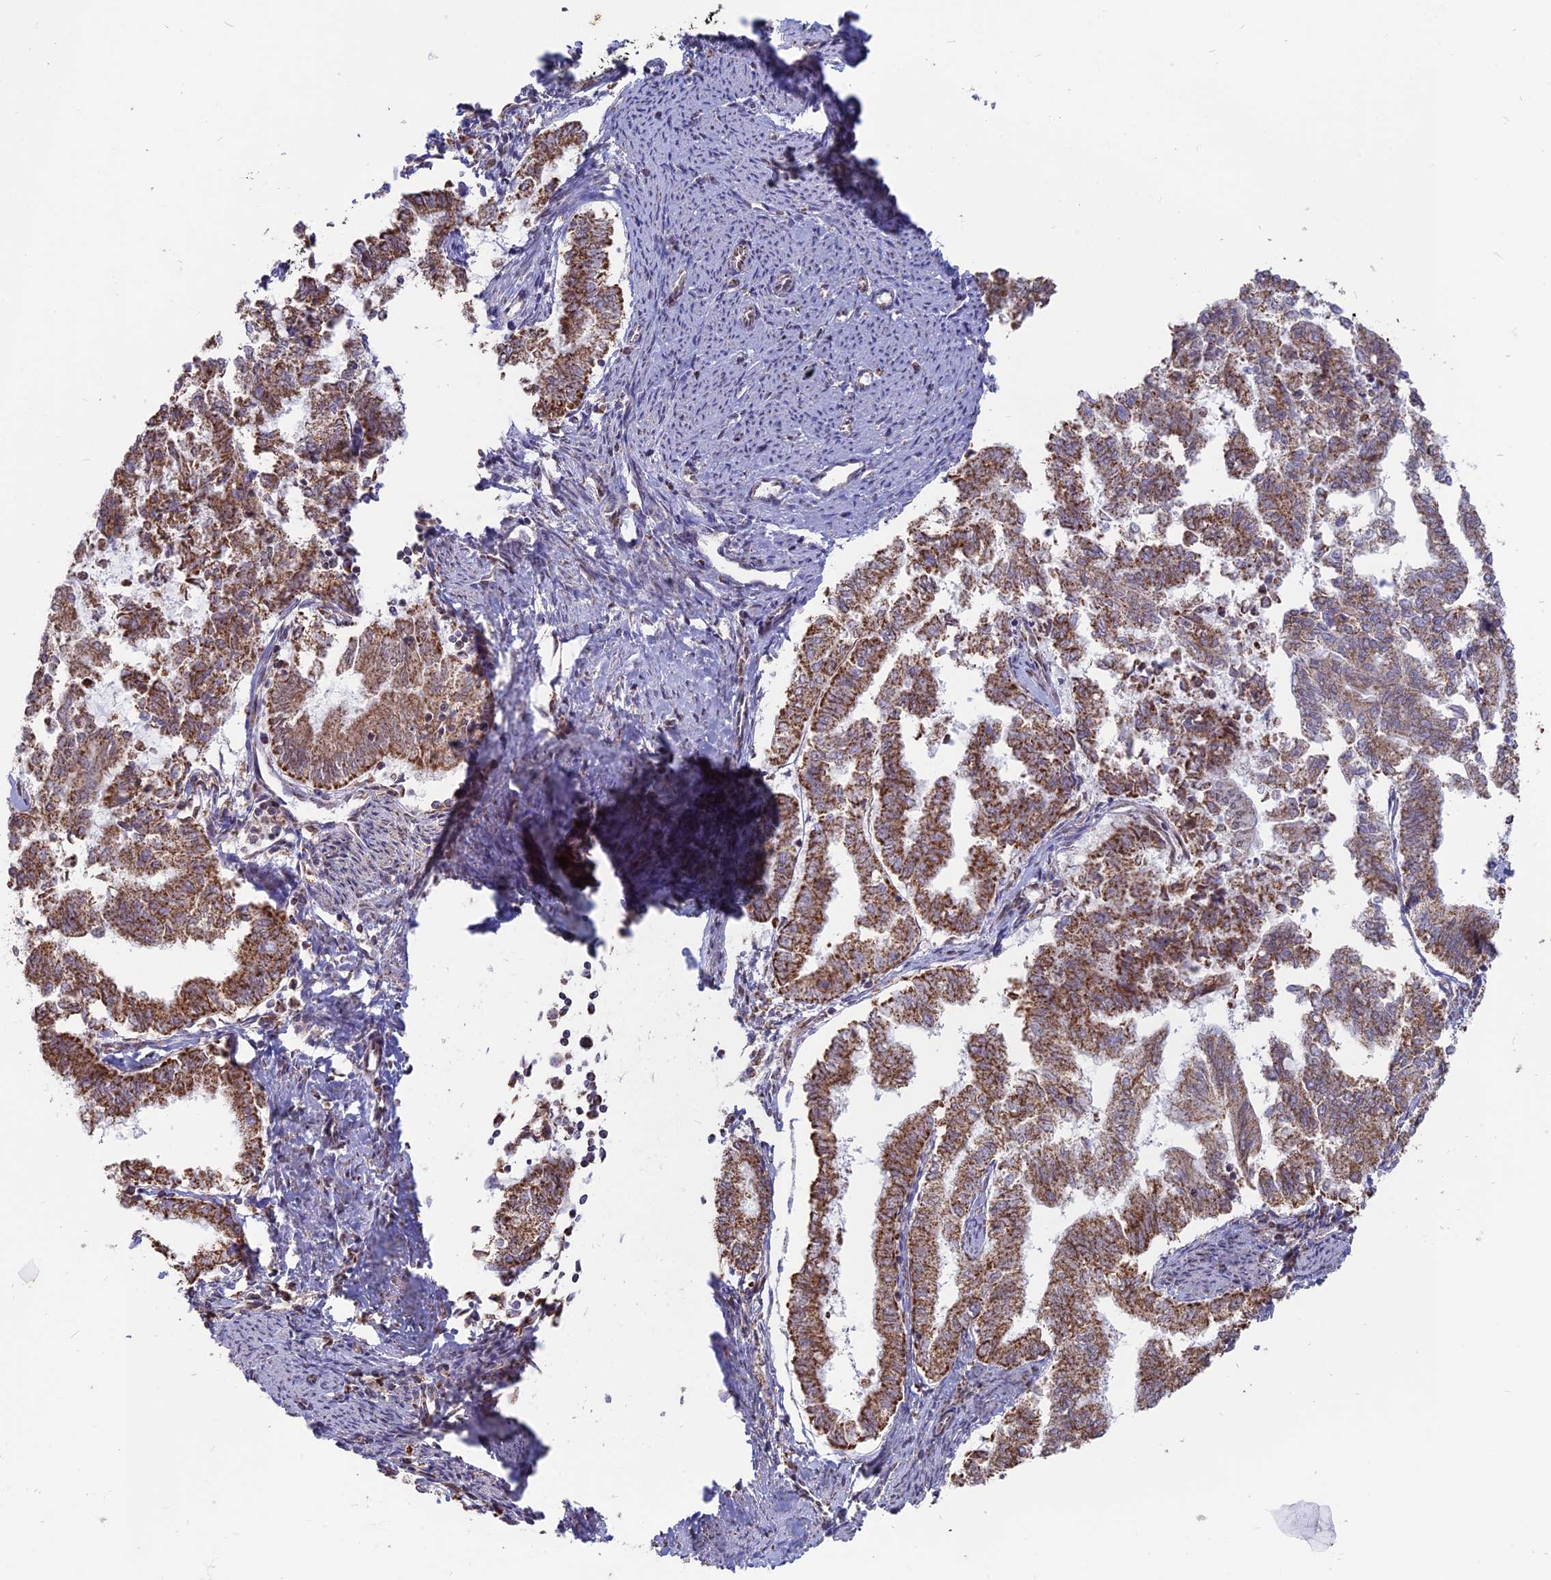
{"staining": {"intensity": "strong", "quantity": ">75%", "location": "cytoplasmic/membranous"}, "tissue": "endometrial cancer", "cell_type": "Tumor cells", "image_type": "cancer", "snomed": [{"axis": "morphology", "description": "Adenocarcinoma, NOS"}, {"axis": "topography", "description": "Endometrium"}], "caption": "Tumor cells reveal high levels of strong cytoplasmic/membranous staining in approximately >75% of cells in human adenocarcinoma (endometrial).", "gene": "ARHGAP40", "patient": {"sex": "female", "age": 79}}